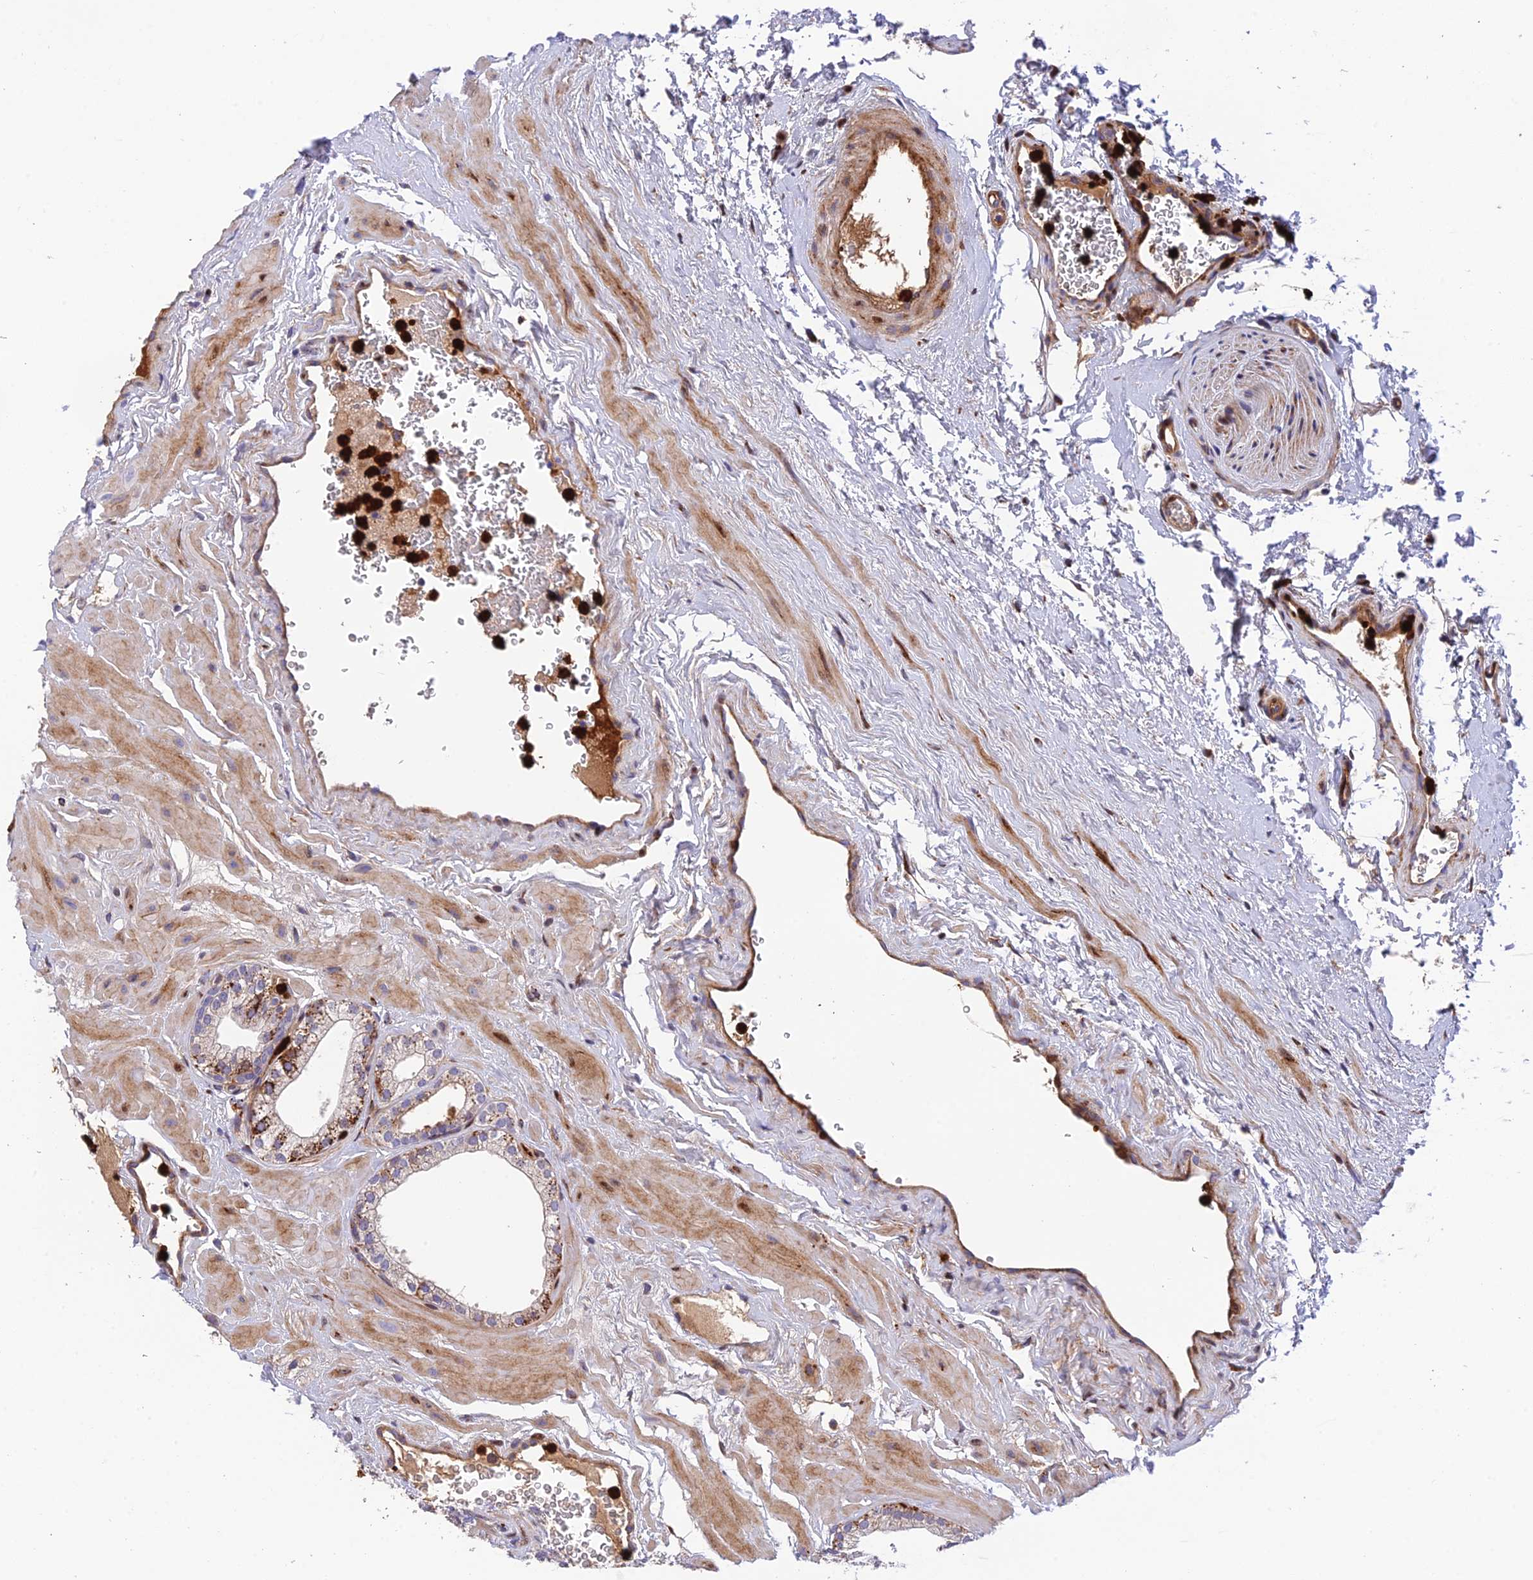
{"staining": {"intensity": "moderate", "quantity": ">75%", "location": "cytoplasmic/membranous"}, "tissue": "prostate", "cell_type": "Glandular cells", "image_type": "normal", "snomed": [{"axis": "morphology", "description": "Normal tissue, NOS"}, {"axis": "morphology", "description": "Urothelial carcinoma, Low grade"}, {"axis": "topography", "description": "Urinary bladder"}, {"axis": "topography", "description": "Prostate"}], "caption": "Immunohistochemical staining of benign human prostate reveals >75% levels of moderate cytoplasmic/membranous protein expression in approximately >75% of glandular cells. (IHC, brightfield microscopy, high magnification).", "gene": "CPSF4L", "patient": {"sex": "male", "age": 60}}